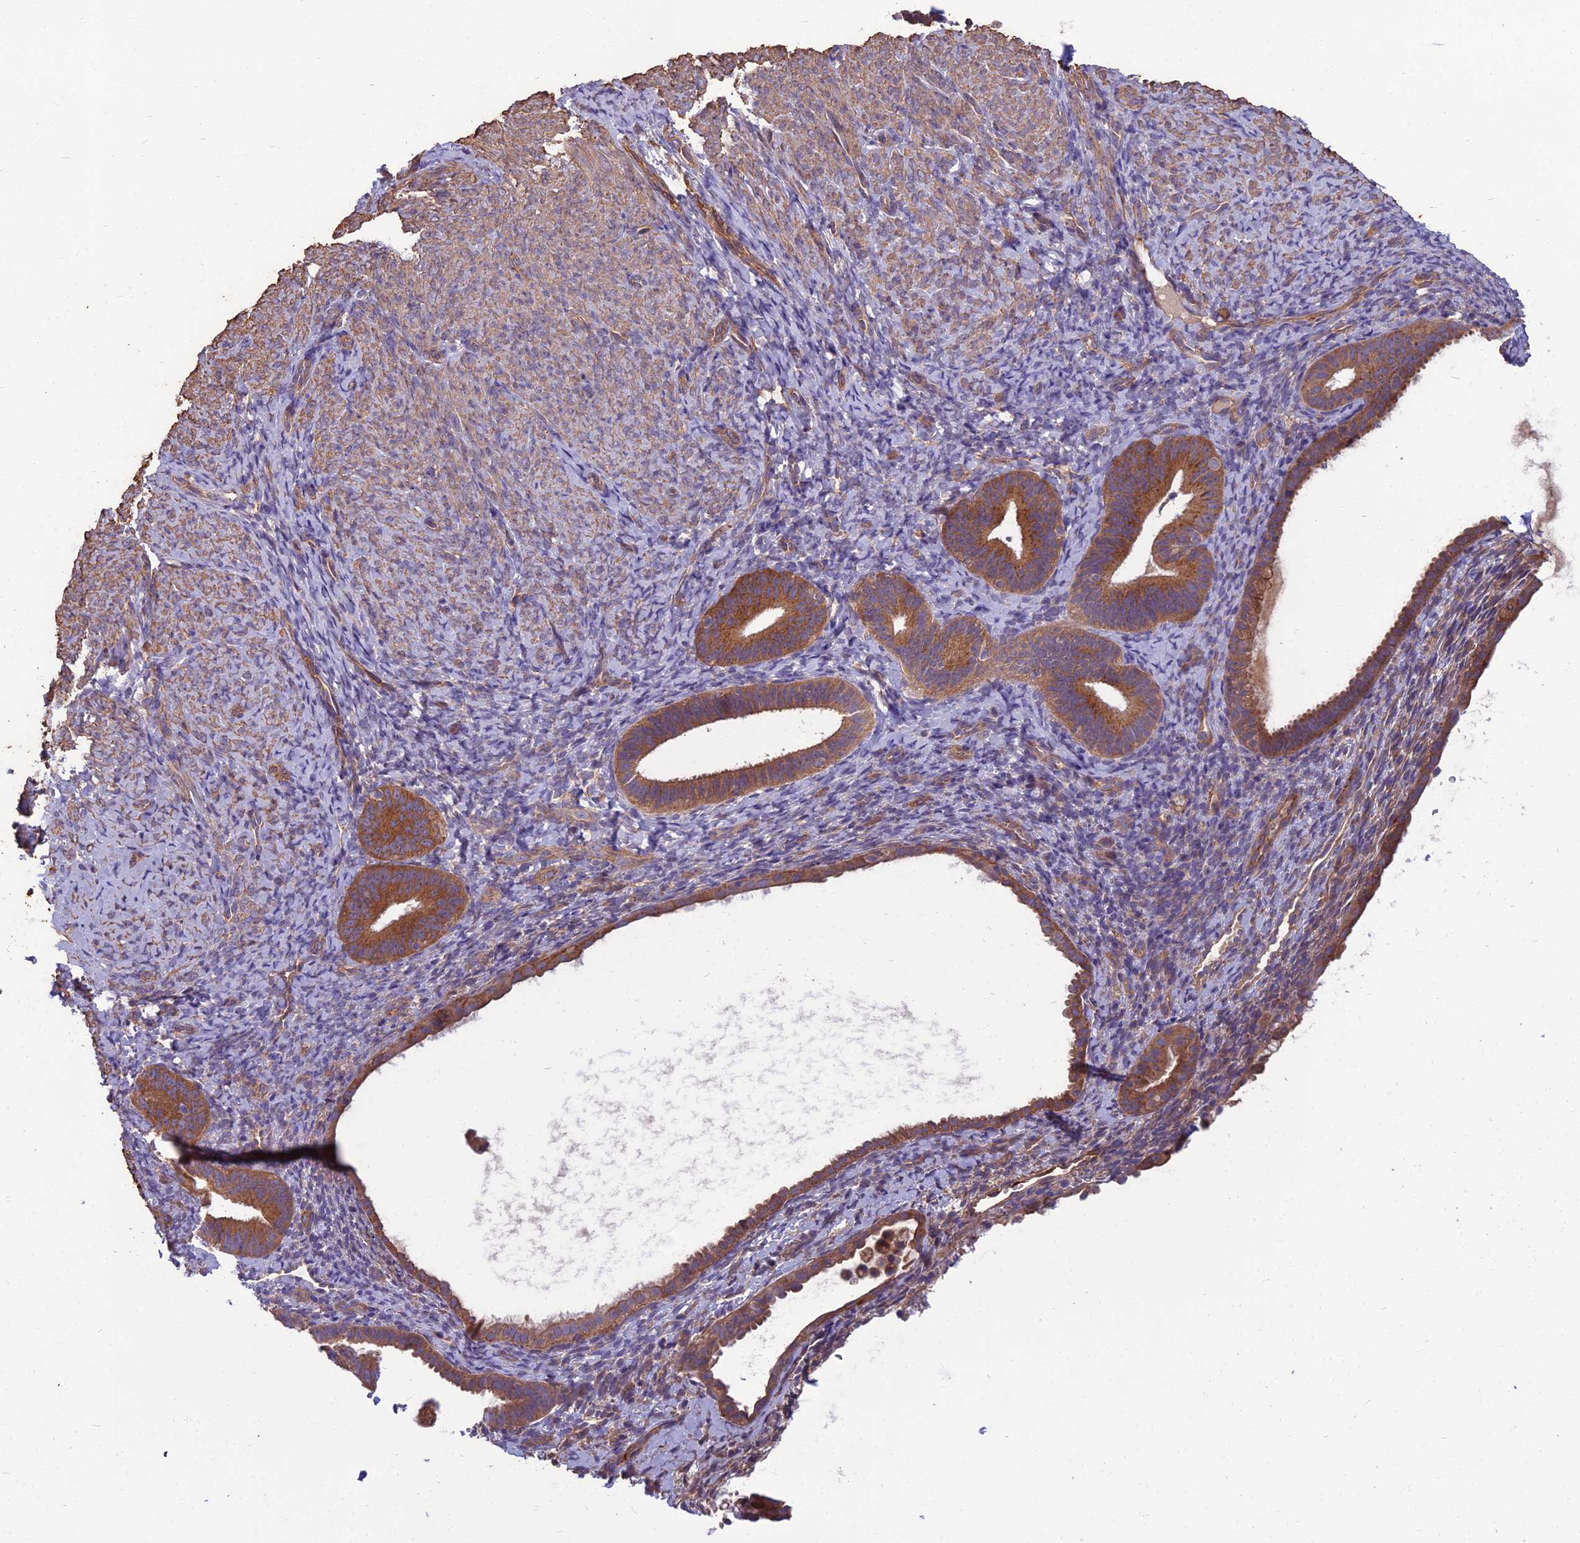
{"staining": {"intensity": "negative", "quantity": "none", "location": "none"}, "tissue": "endometrium", "cell_type": "Cells in endometrial stroma", "image_type": "normal", "snomed": [{"axis": "morphology", "description": "Normal tissue, NOS"}, {"axis": "topography", "description": "Endometrium"}], "caption": "Protein analysis of benign endometrium reveals no significant staining in cells in endometrial stroma. Nuclei are stained in blue.", "gene": "WDR24", "patient": {"sex": "female", "age": 65}}